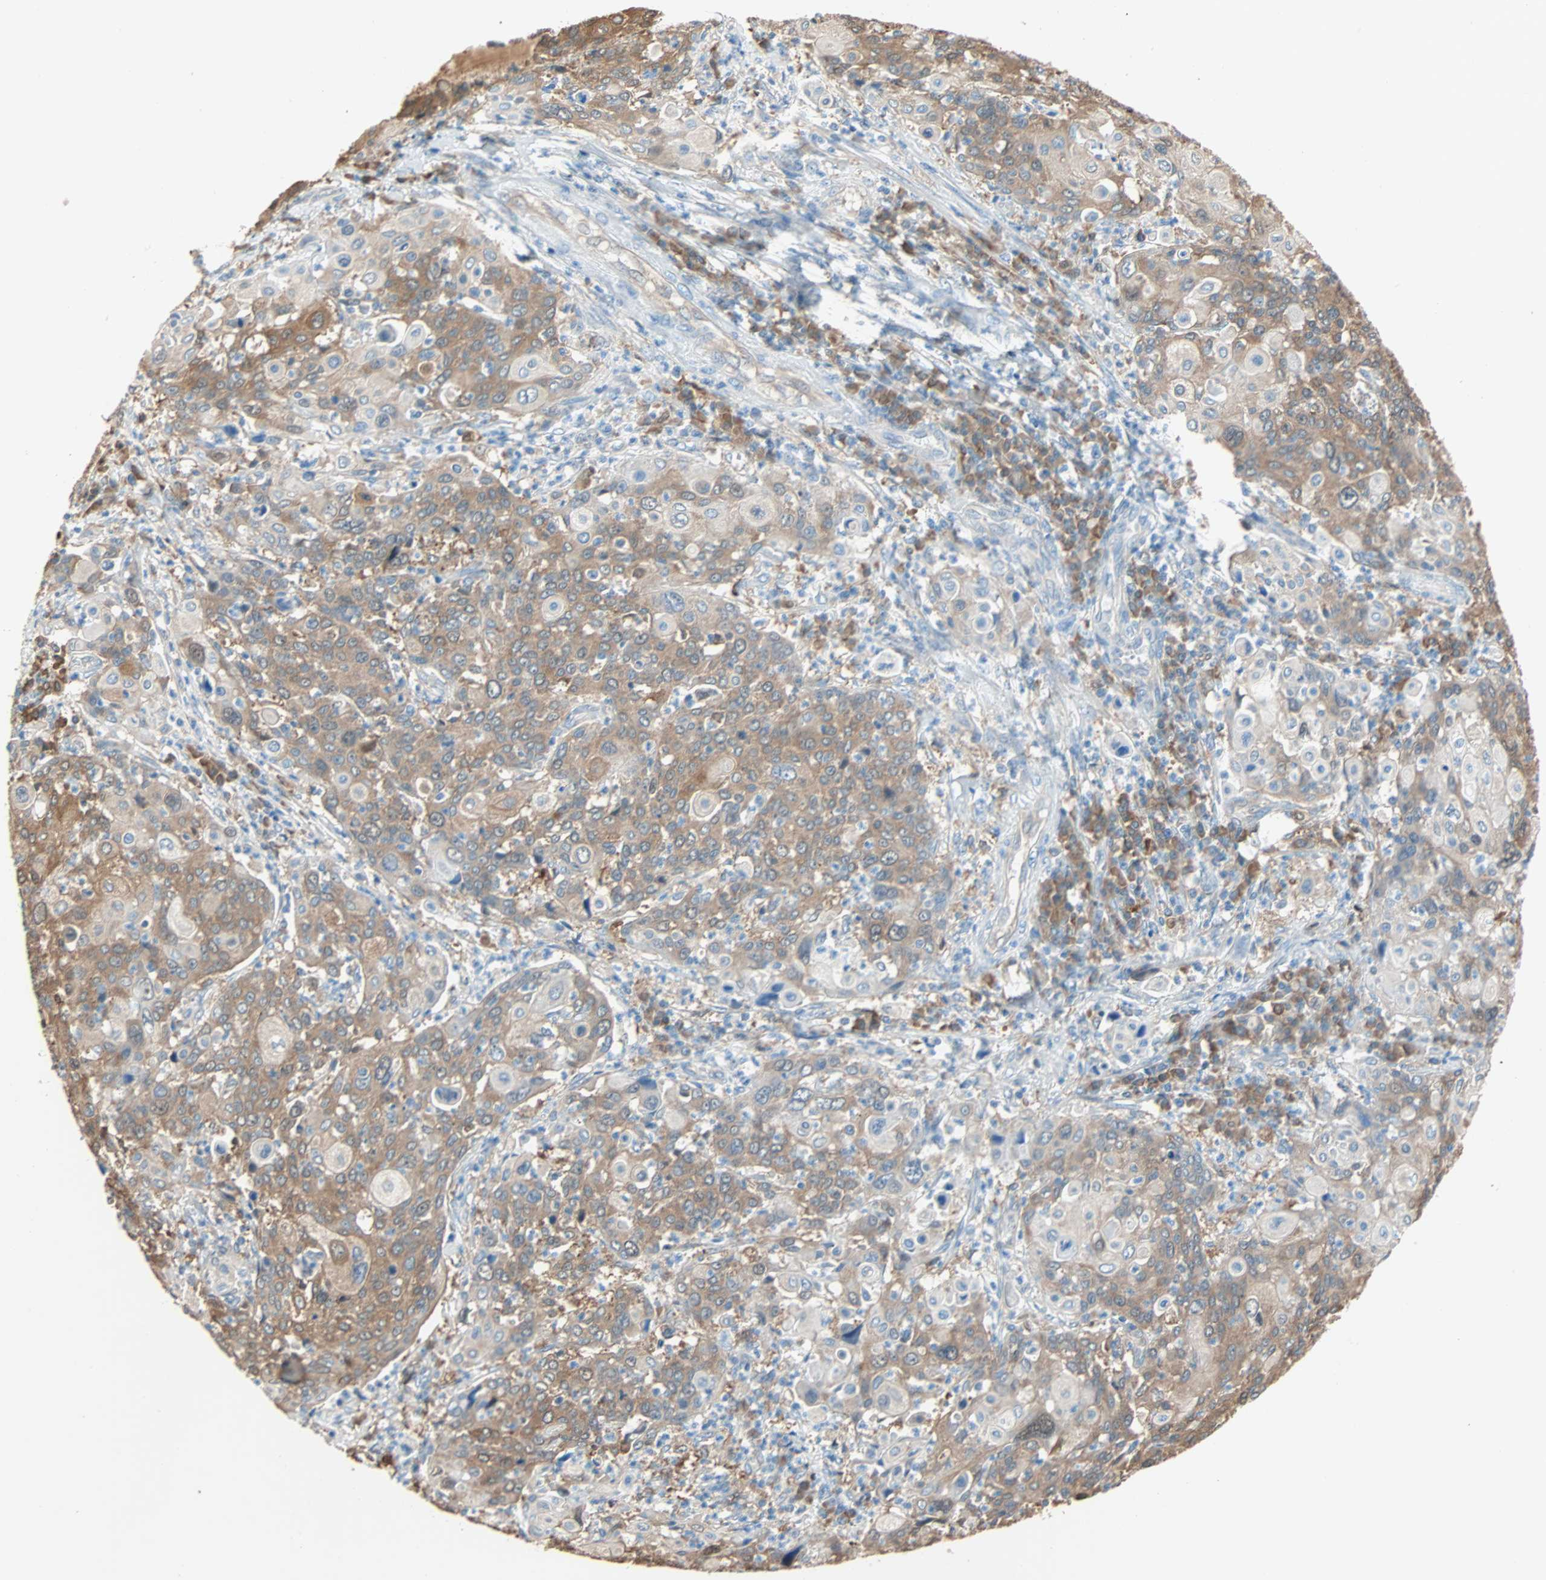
{"staining": {"intensity": "moderate", "quantity": ">75%", "location": "cytoplasmic/membranous"}, "tissue": "cervical cancer", "cell_type": "Tumor cells", "image_type": "cancer", "snomed": [{"axis": "morphology", "description": "Squamous cell carcinoma, NOS"}, {"axis": "topography", "description": "Cervix"}], "caption": "Cervical cancer stained with a brown dye exhibits moderate cytoplasmic/membranous positive positivity in about >75% of tumor cells.", "gene": "PRDX1", "patient": {"sex": "female", "age": 40}}